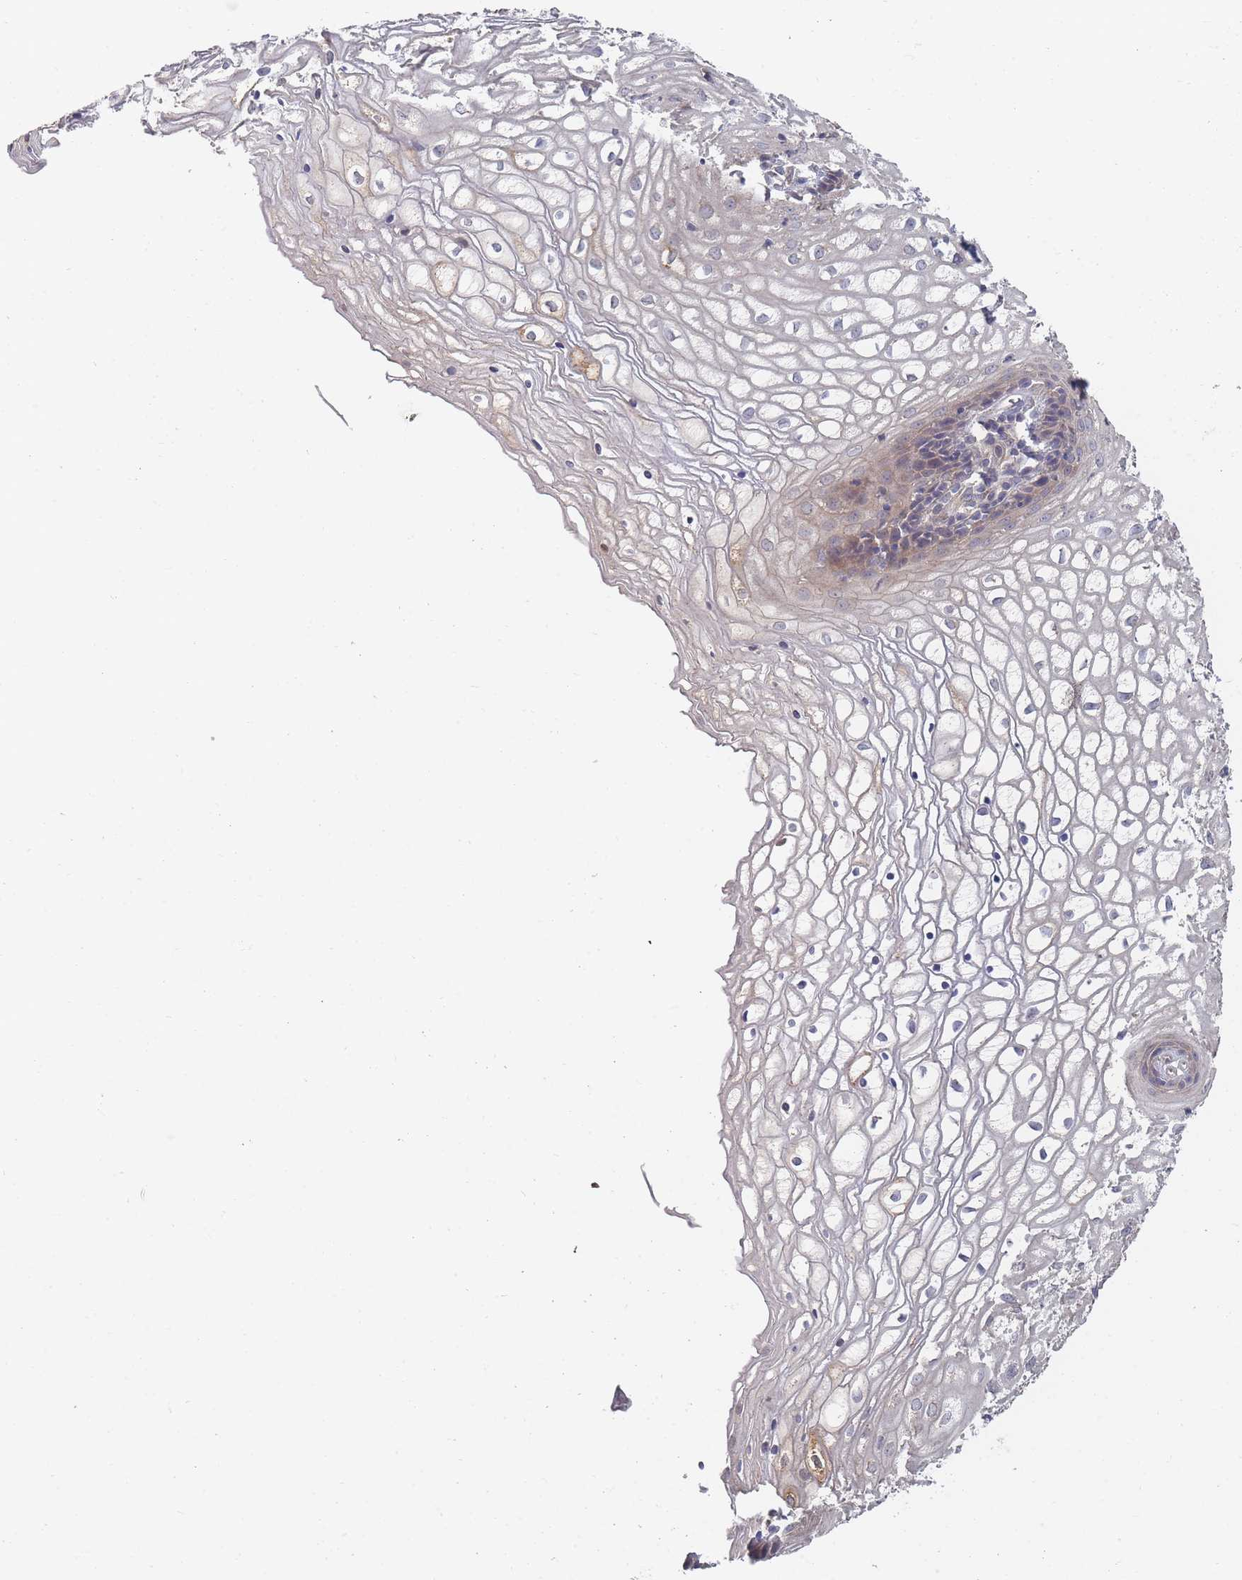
{"staining": {"intensity": "weak", "quantity": "<25%", "location": "cytoplasmic/membranous"}, "tissue": "vagina", "cell_type": "Squamous epithelial cells", "image_type": "normal", "snomed": [{"axis": "morphology", "description": "Normal tissue, NOS"}, {"axis": "topography", "description": "Vagina"}], "caption": "The IHC micrograph has no significant staining in squamous epithelial cells of vagina. (DAB immunohistochemistry (IHC) visualized using brightfield microscopy, high magnification).", "gene": "SLC35F5", "patient": {"sex": "female", "age": 34}}